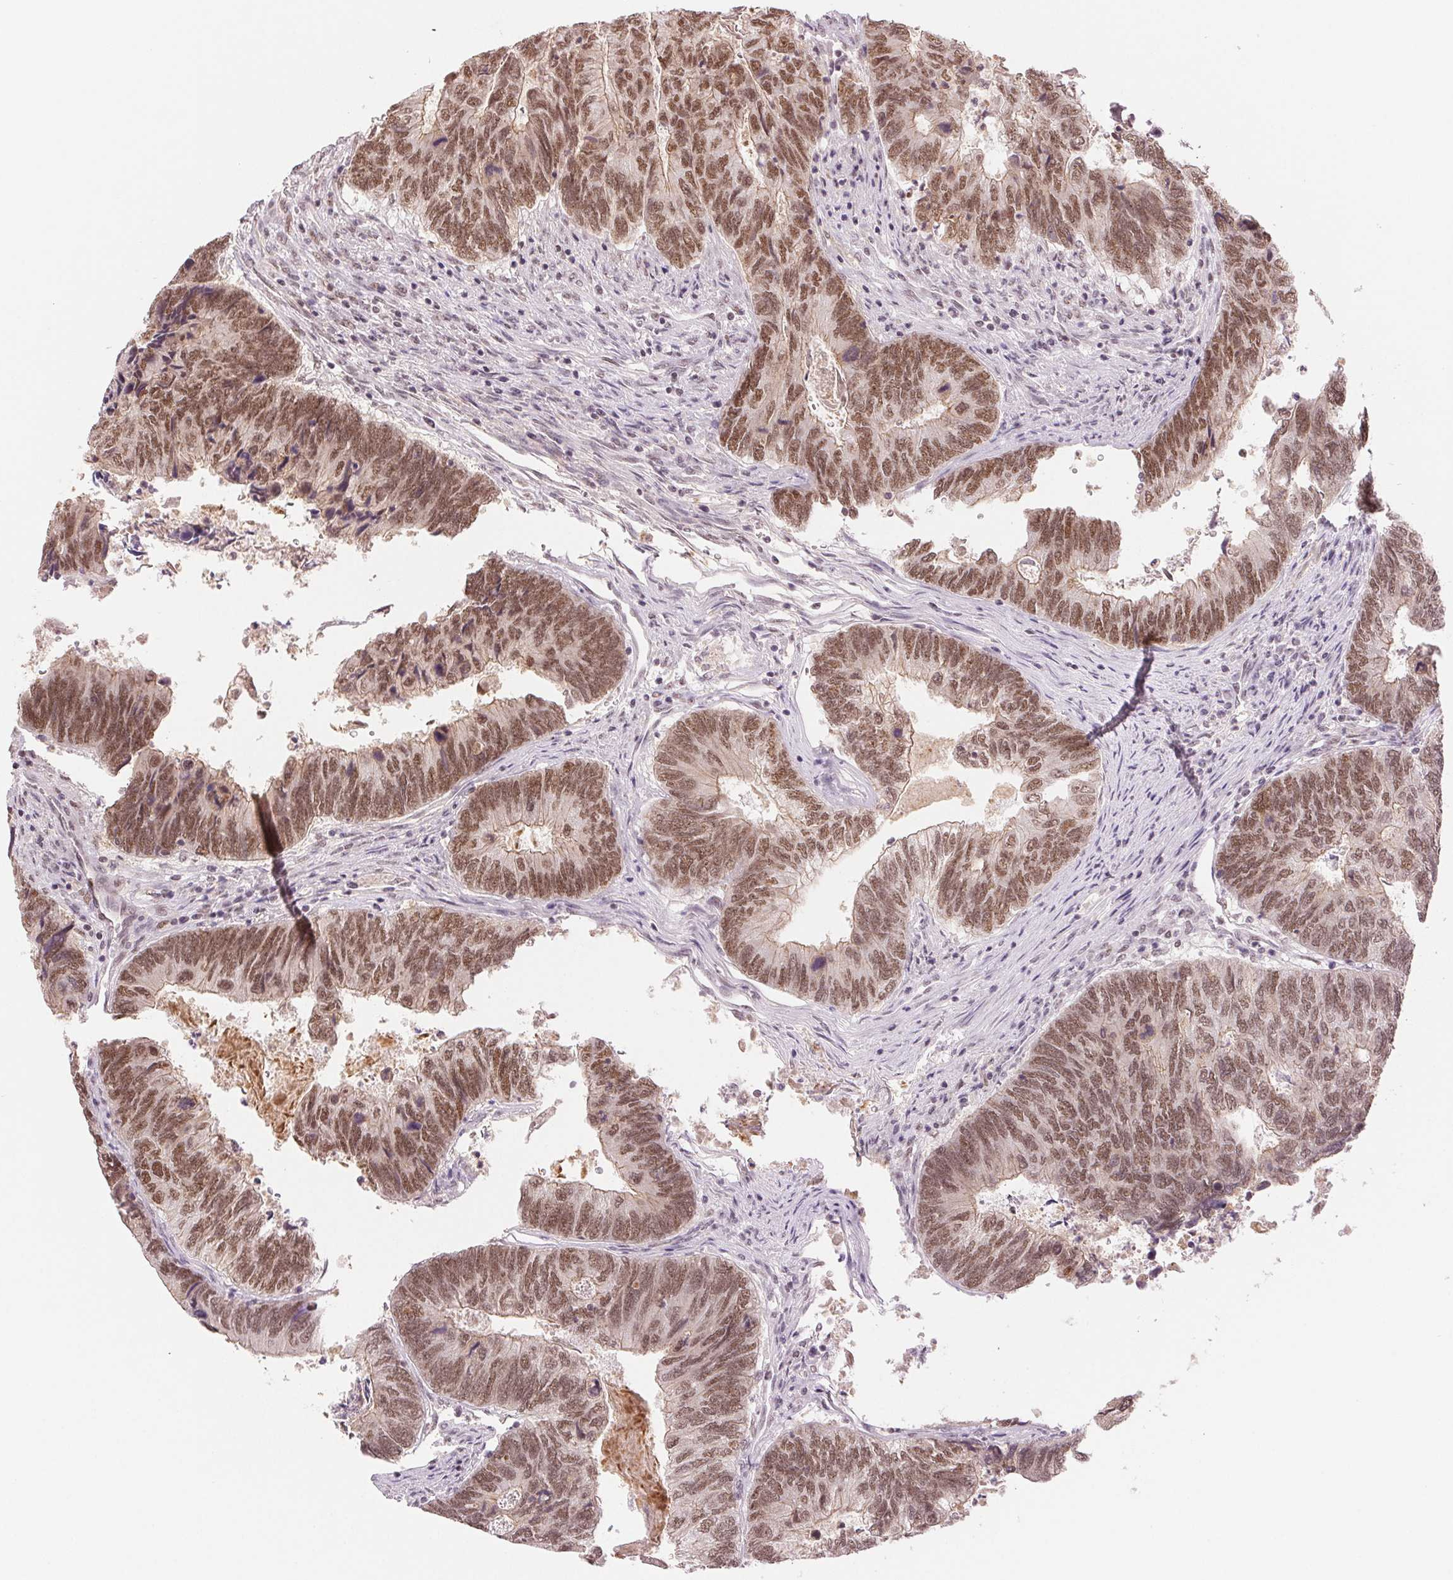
{"staining": {"intensity": "moderate", "quantity": ">75%", "location": "nuclear"}, "tissue": "colorectal cancer", "cell_type": "Tumor cells", "image_type": "cancer", "snomed": [{"axis": "morphology", "description": "Adenocarcinoma, NOS"}, {"axis": "topography", "description": "Colon"}], "caption": "Tumor cells reveal medium levels of moderate nuclear positivity in approximately >75% of cells in human adenocarcinoma (colorectal).", "gene": "RPRD1B", "patient": {"sex": "female", "age": 67}}